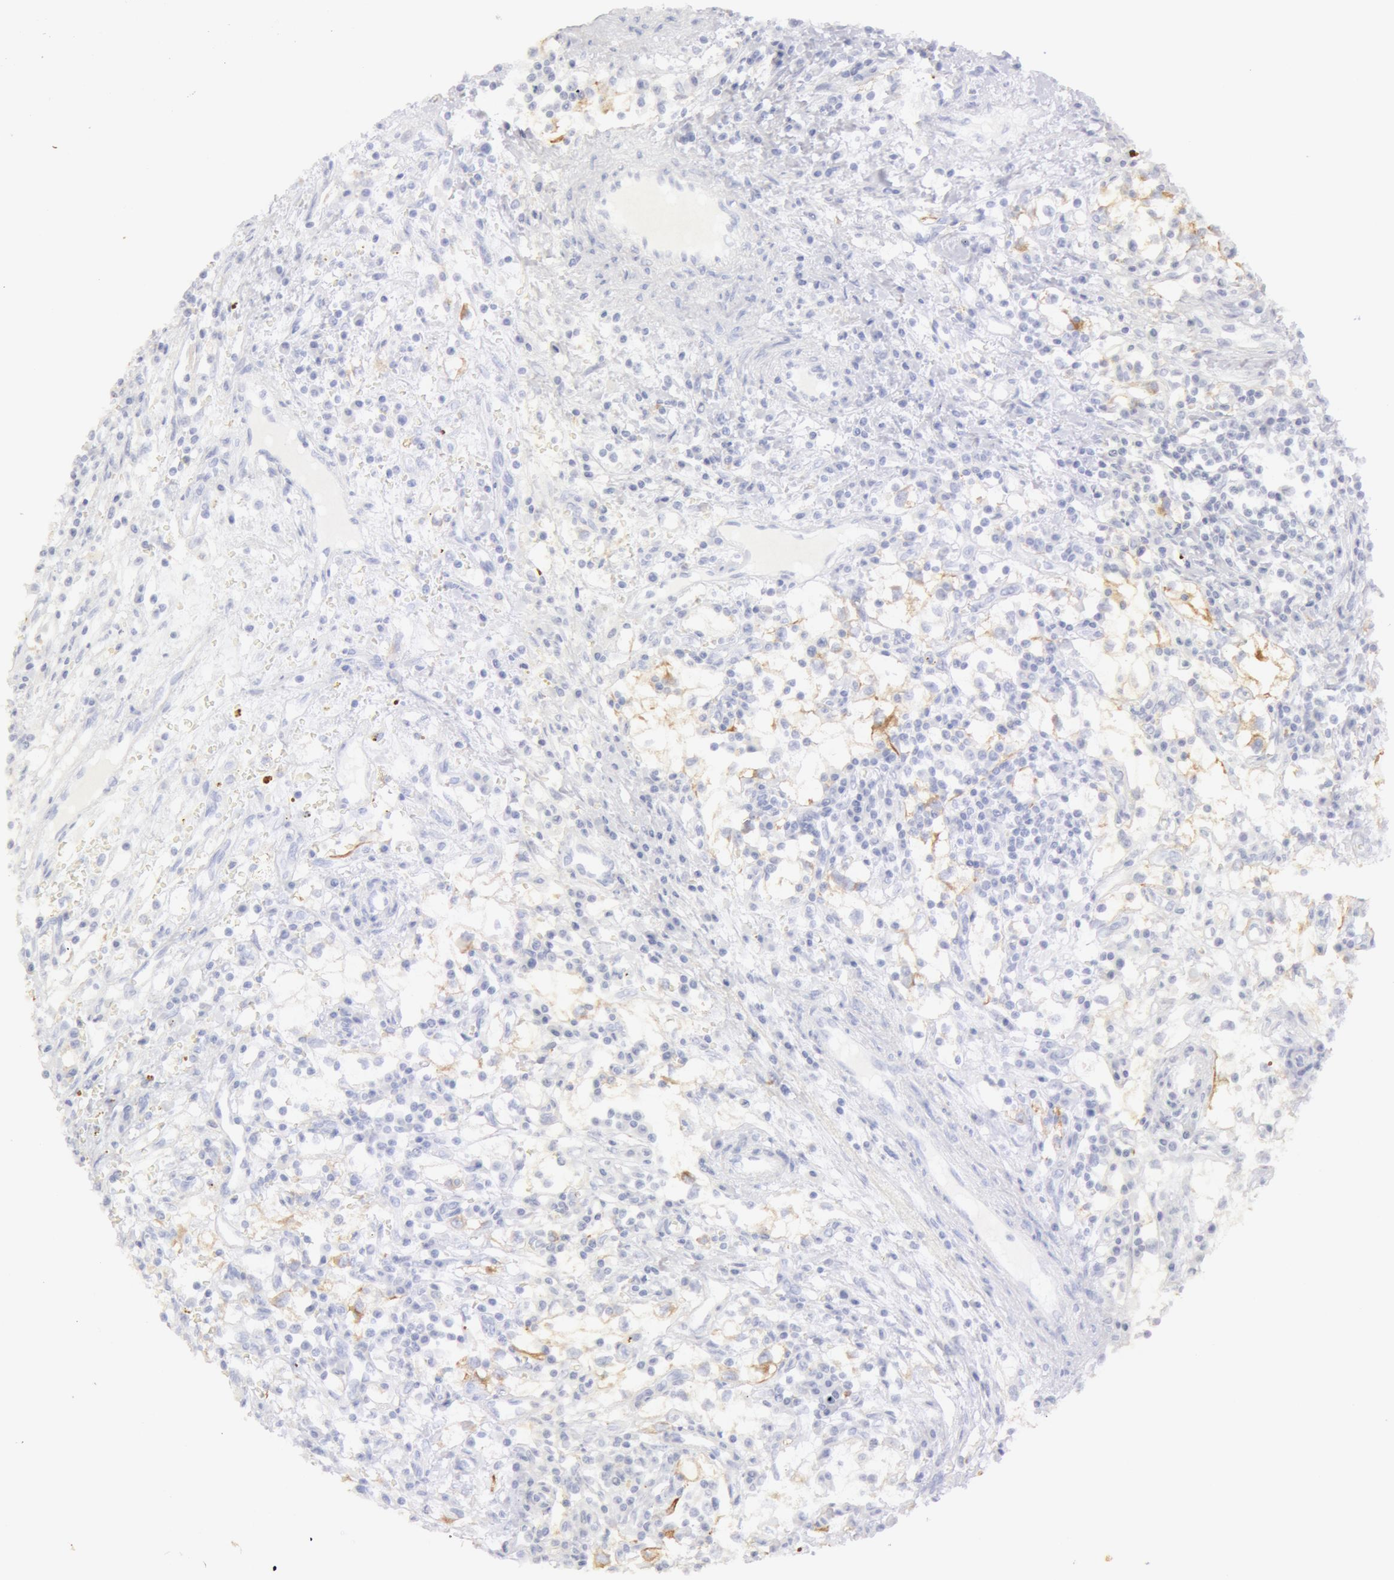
{"staining": {"intensity": "negative", "quantity": "none", "location": "none"}, "tissue": "renal cancer", "cell_type": "Tumor cells", "image_type": "cancer", "snomed": [{"axis": "morphology", "description": "Adenocarcinoma, NOS"}, {"axis": "topography", "description": "Kidney"}], "caption": "Photomicrograph shows no protein staining in tumor cells of adenocarcinoma (renal) tissue.", "gene": "KRT8", "patient": {"sex": "male", "age": 82}}